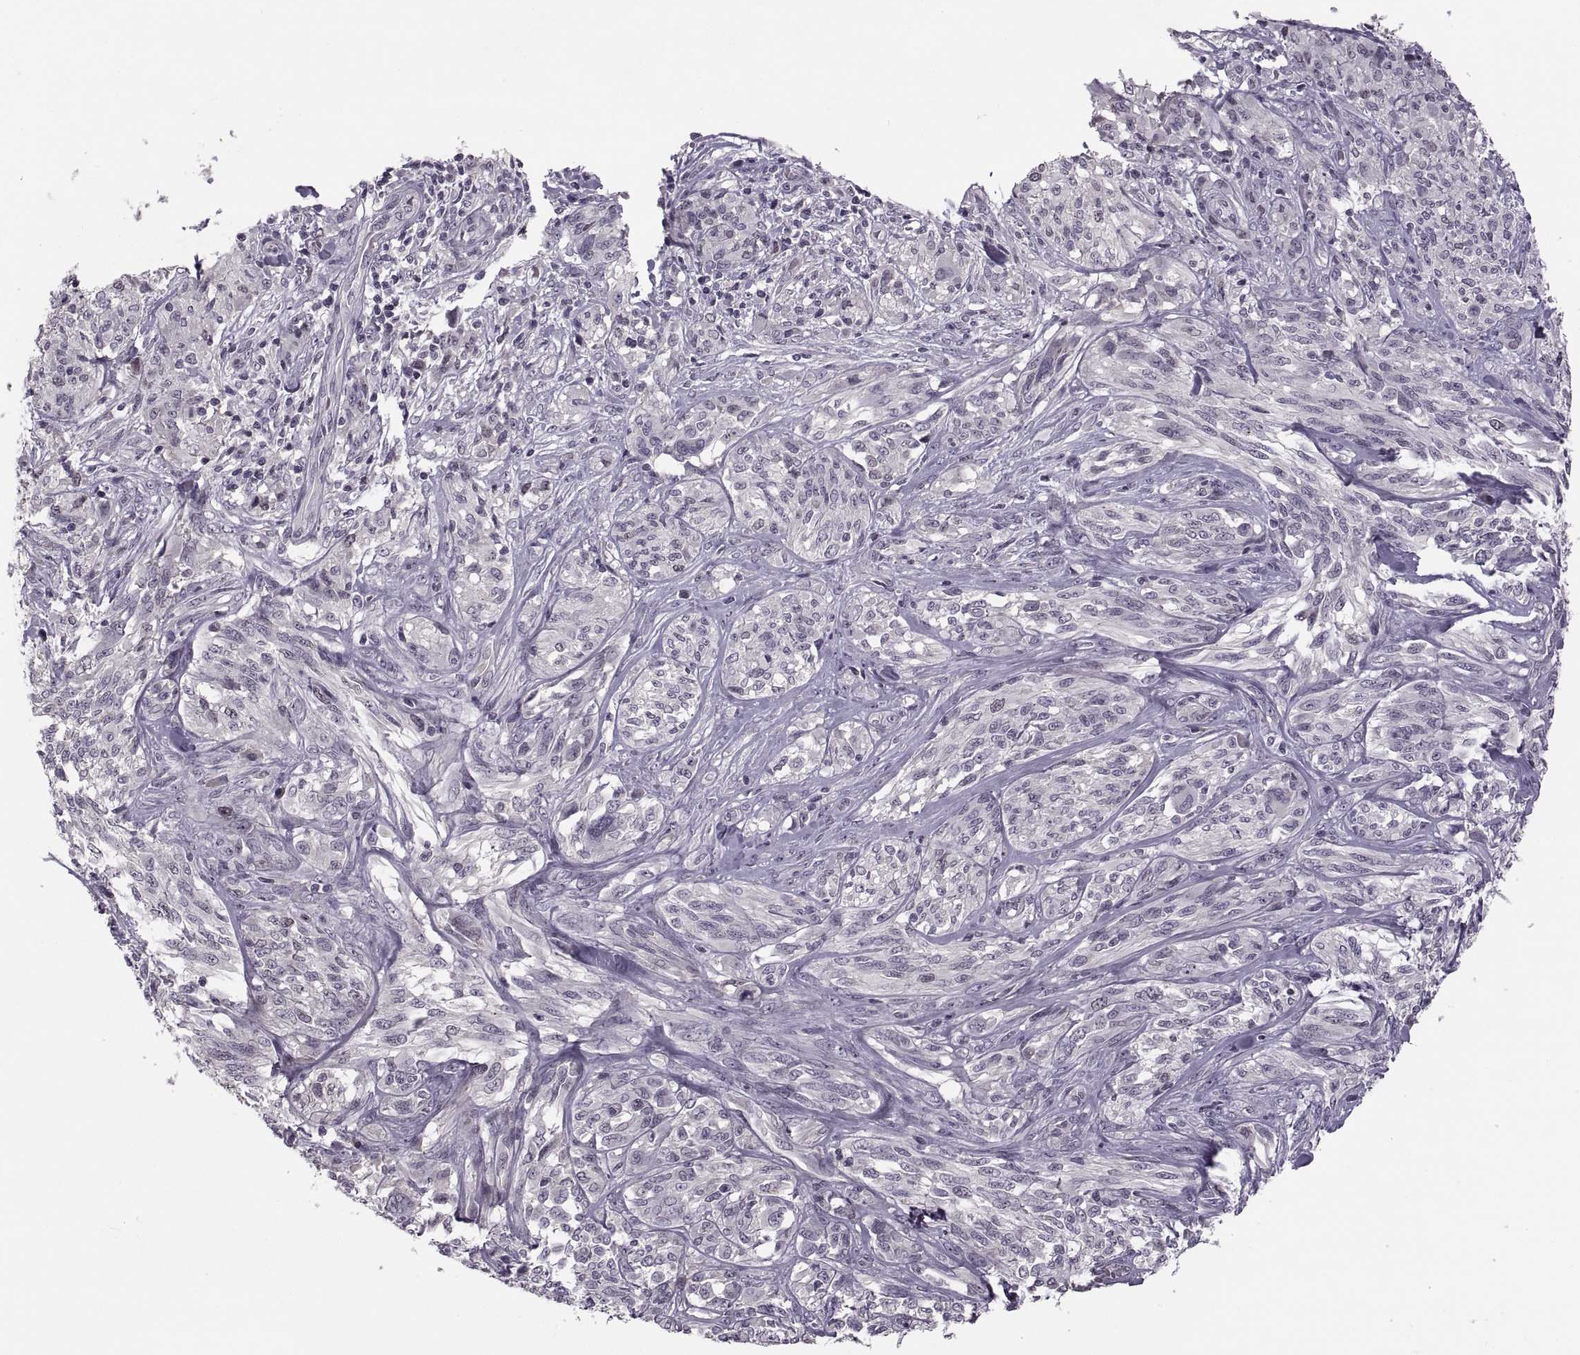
{"staining": {"intensity": "negative", "quantity": "none", "location": "none"}, "tissue": "melanoma", "cell_type": "Tumor cells", "image_type": "cancer", "snomed": [{"axis": "morphology", "description": "Malignant melanoma, NOS"}, {"axis": "topography", "description": "Skin"}], "caption": "The immunohistochemistry histopathology image has no significant expression in tumor cells of melanoma tissue. The staining is performed using DAB brown chromogen with nuclei counter-stained in using hematoxylin.", "gene": "CACNA1F", "patient": {"sex": "female", "age": 91}}